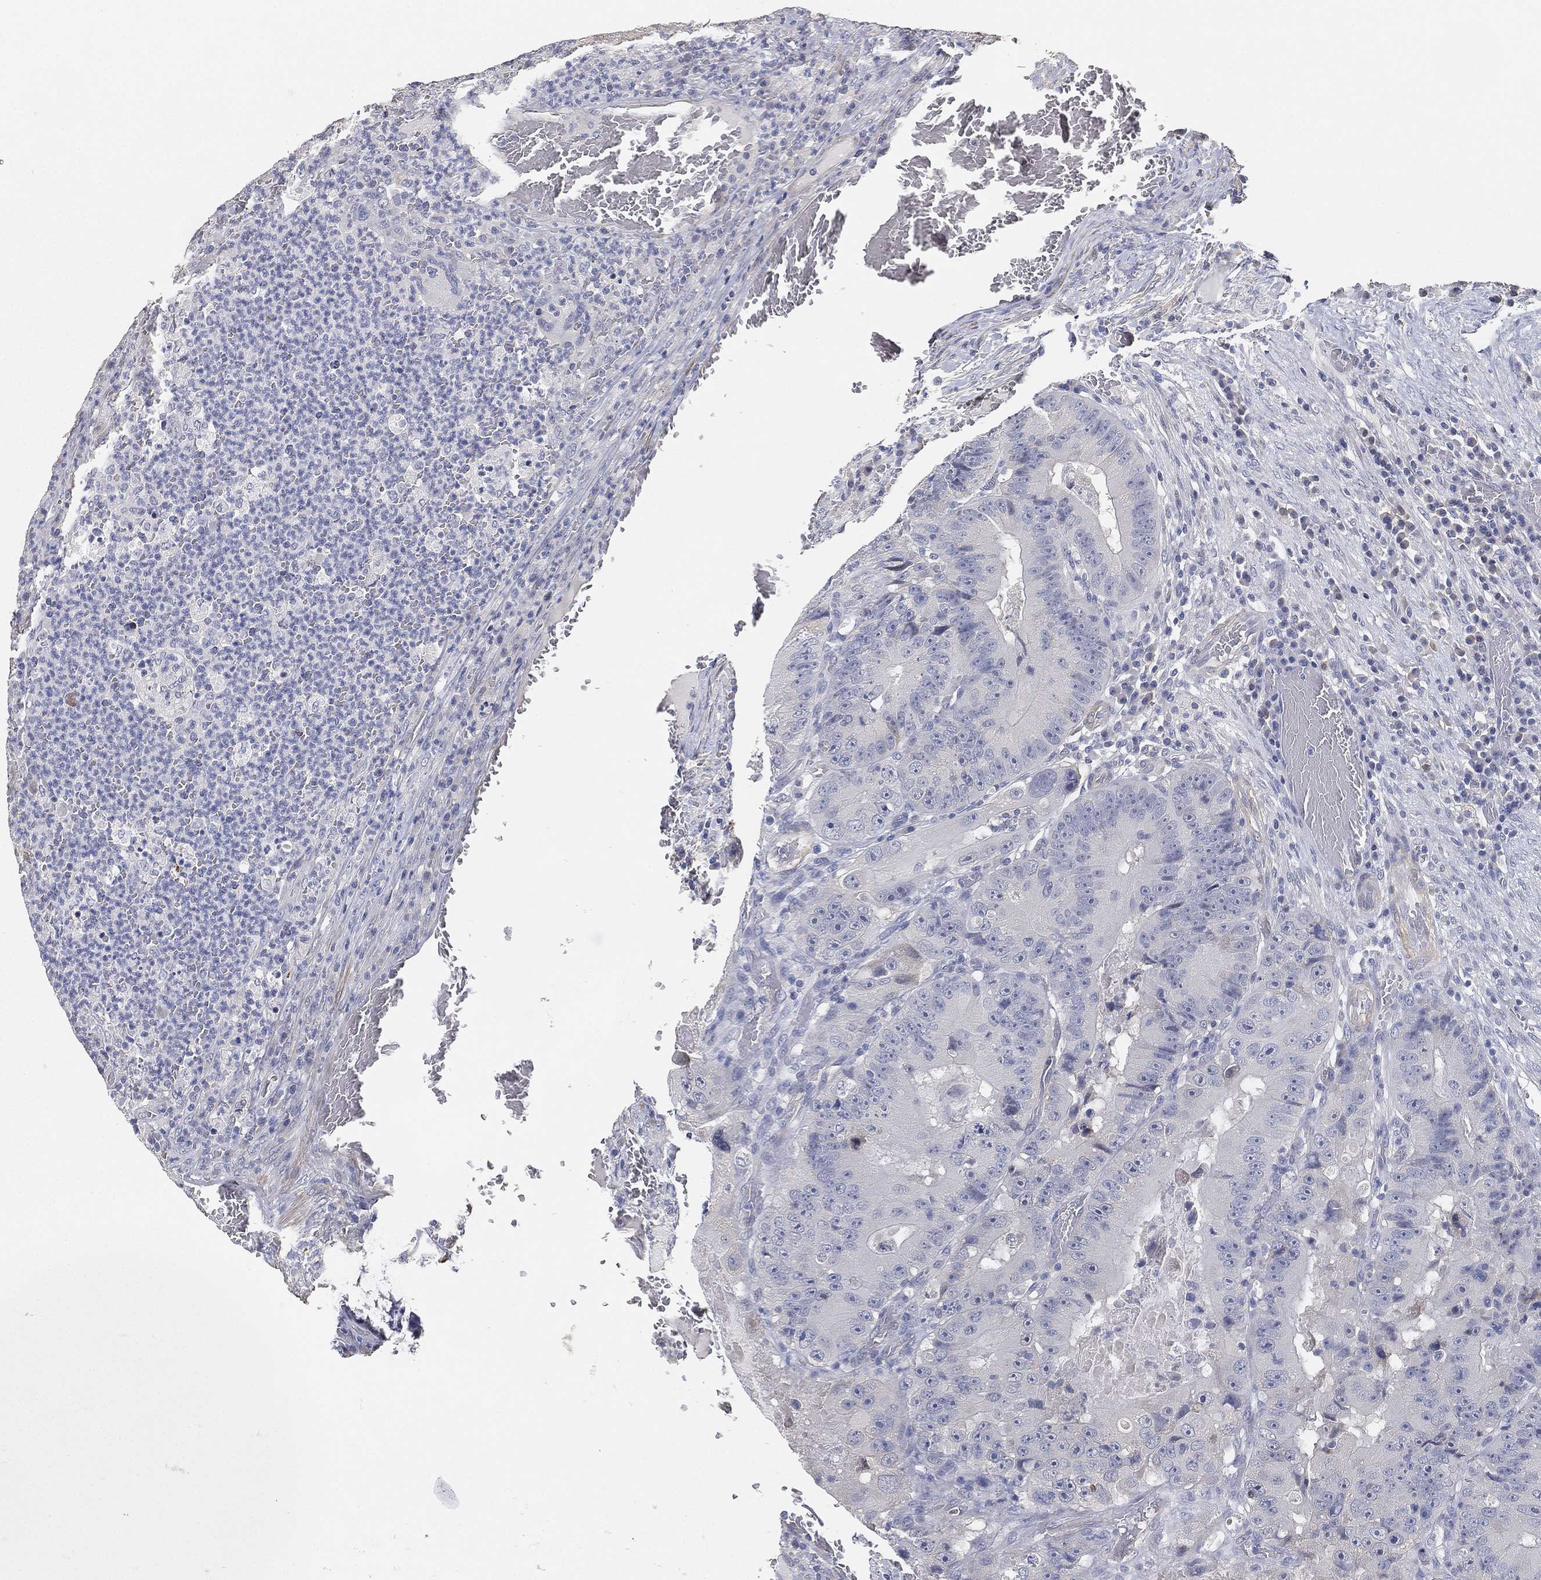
{"staining": {"intensity": "negative", "quantity": "none", "location": "none"}, "tissue": "colorectal cancer", "cell_type": "Tumor cells", "image_type": "cancer", "snomed": [{"axis": "morphology", "description": "Adenocarcinoma, NOS"}, {"axis": "topography", "description": "Colon"}], "caption": "IHC micrograph of neoplastic tissue: colorectal cancer (adenocarcinoma) stained with DAB (3,3'-diaminobenzidine) exhibits no significant protein expression in tumor cells.", "gene": "GPR61", "patient": {"sex": "female", "age": 86}}